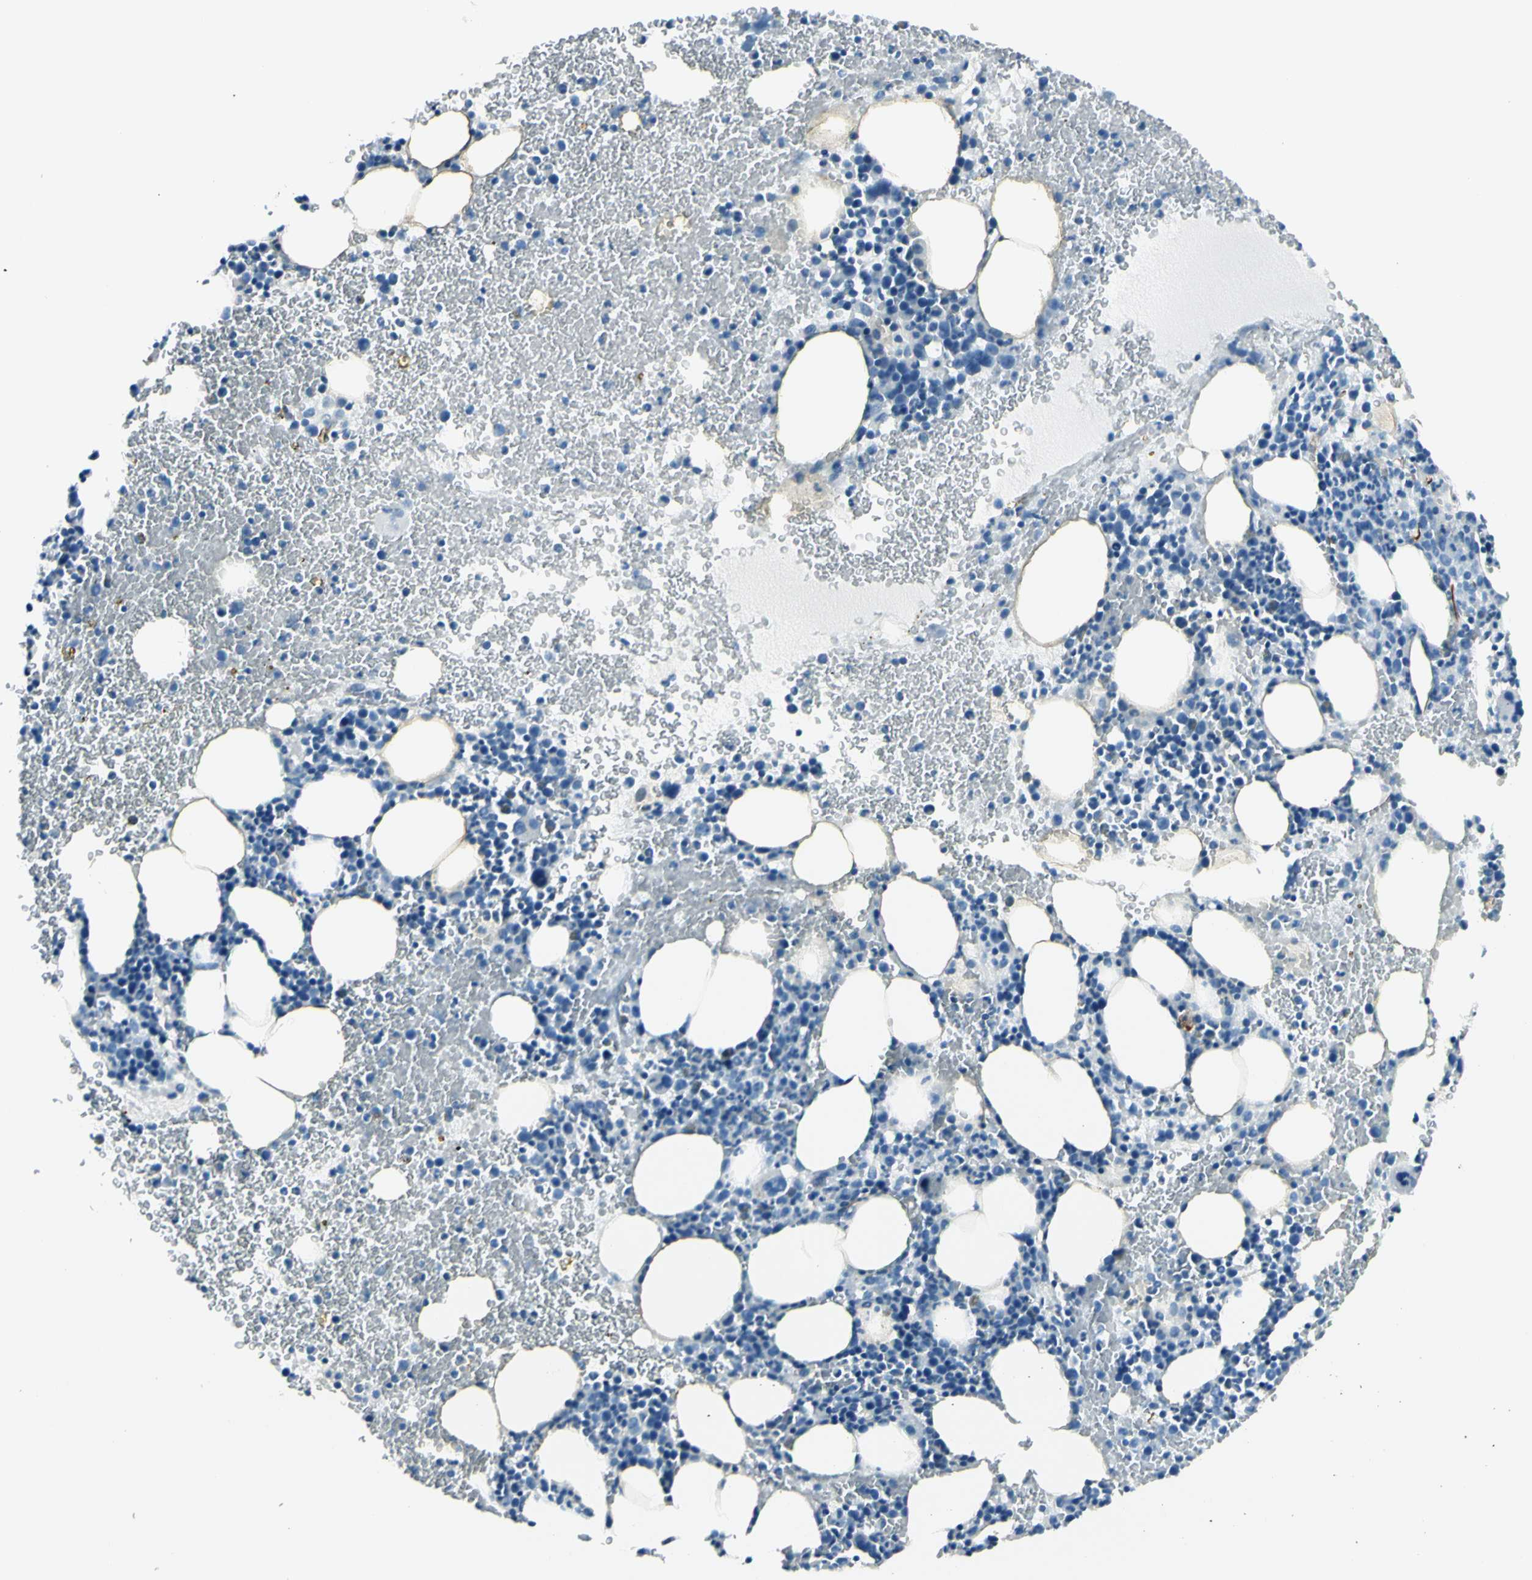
{"staining": {"intensity": "negative", "quantity": "none", "location": "none"}, "tissue": "bone marrow", "cell_type": "Hematopoietic cells", "image_type": "normal", "snomed": [{"axis": "morphology", "description": "Normal tissue, NOS"}, {"axis": "morphology", "description": "Inflammation, NOS"}, {"axis": "topography", "description": "Bone marrow"}], "caption": "Micrograph shows no protein staining in hematopoietic cells of benign bone marrow. (IHC, brightfield microscopy, high magnification).", "gene": "PTH2R", "patient": {"sex": "female", "age": 54}}